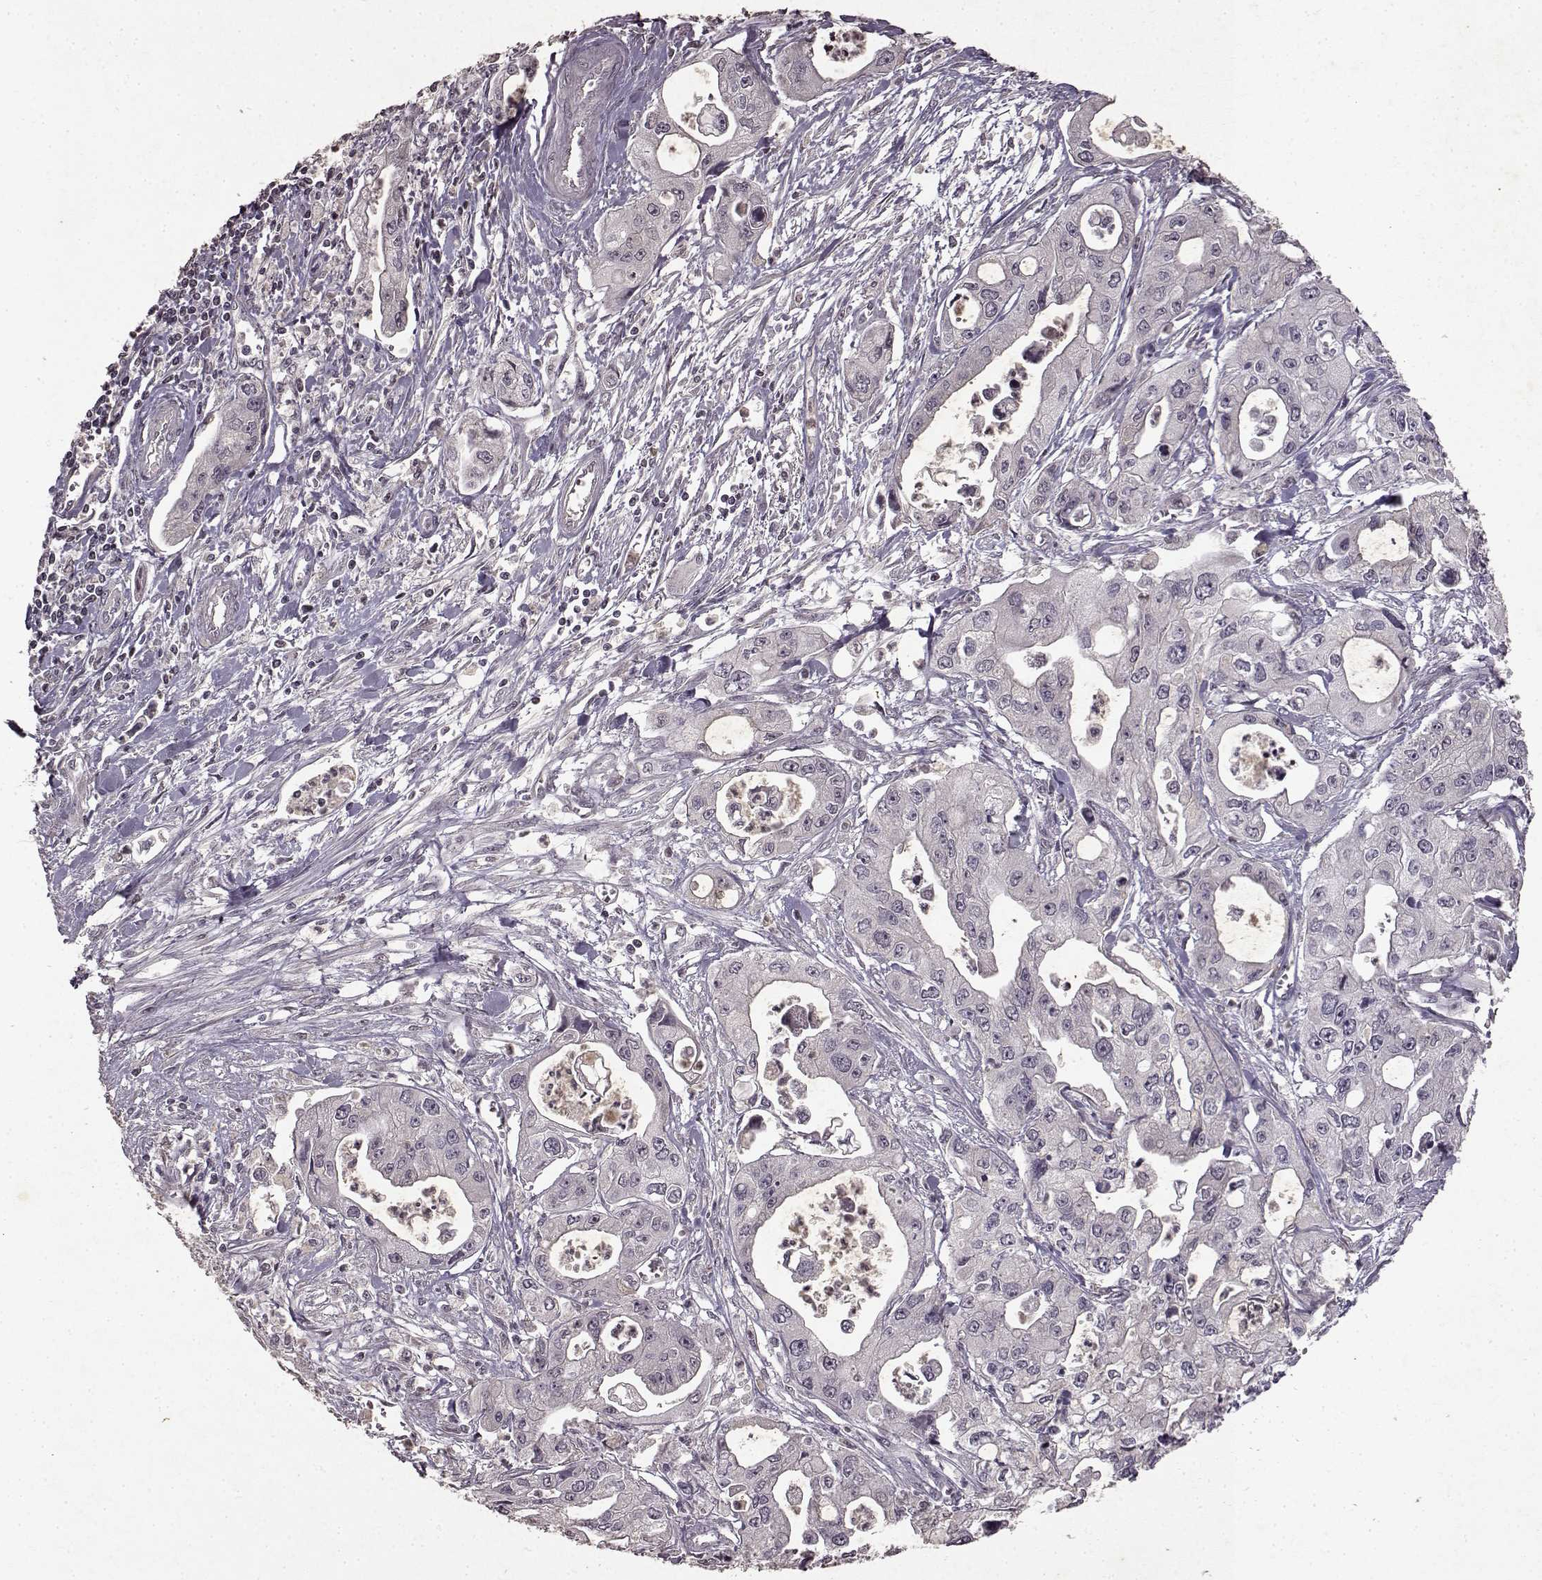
{"staining": {"intensity": "negative", "quantity": "none", "location": "none"}, "tissue": "pancreatic cancer", "cell_type": "Tumor cells", "image_type": "cancer", "snomed": [{"axis": "morphology", "description": "Adenocarcinoma, NOS"}, {"axis": "topography", "description": "Pancreas"}], "caption": "Immunohistochemical staining of human adenocarcinoma (pancreatic) displays no significant expression in tumor cells. (Immunohistochemistry (ihc), brightfield microscopy, high magnification).", "gene": "LHB", "patient": {"sex": "male", "age": 70}}